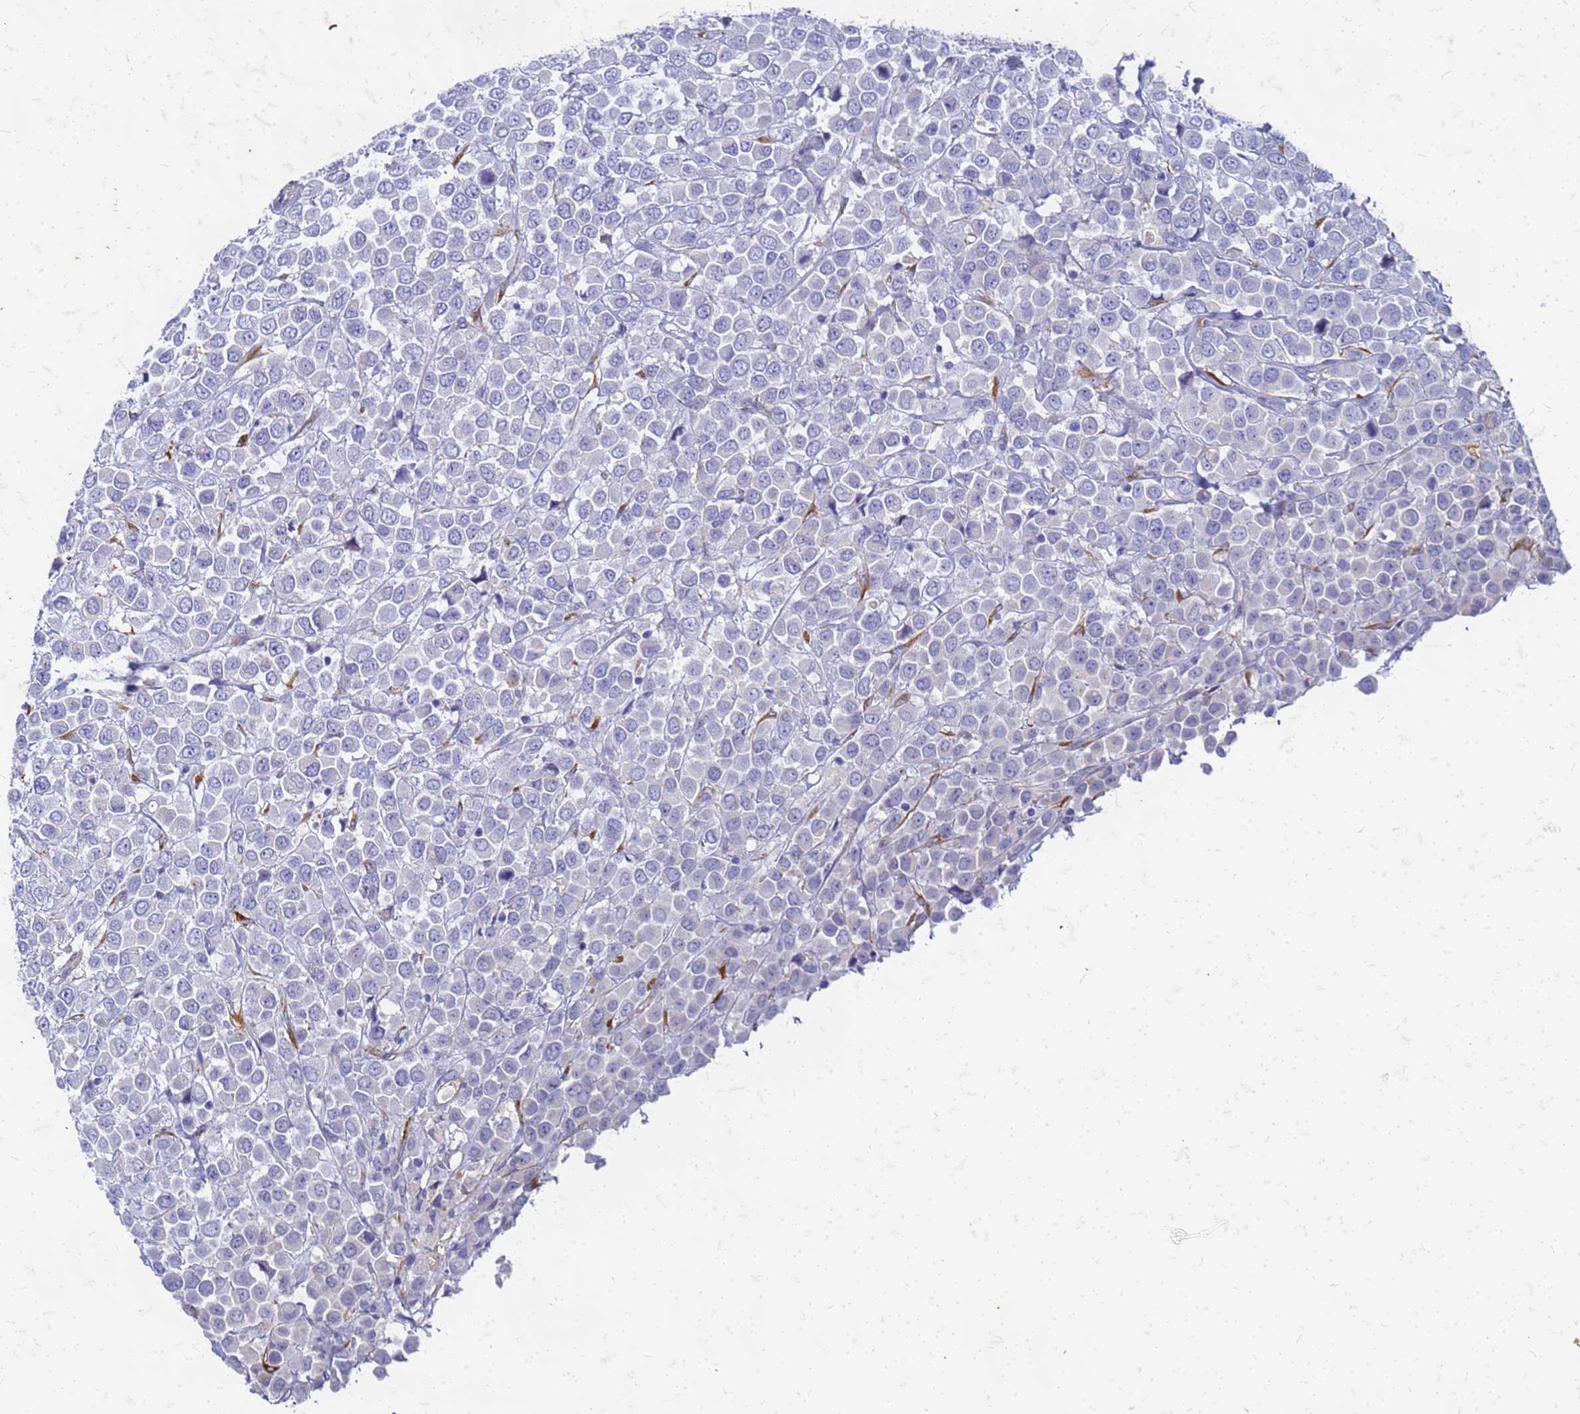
{"staining": {"intensity": "negative", "quantity": "none", "location": "none"}, "tissue": "breast cancer", "cell_type": "Tumor cells", "image_type": "cancer", "snomed": [{"axis": "morphology", "description": "Duct carcinoma"}, {"axis": "topography", "description": "Breast"}], "caption": "High power microscopy histopathology image of an immunohistochemistry image of infiltrating ductal carcinoma (breast), revealing no significant expression in tumor cells. (DAB (3,3'-diaminobenzidine) immunohistochemistry visualized using brightfield microscopy, high magnification).", "gene": "TRIM64B", "patient": {"sex": "female", "age": 61}}